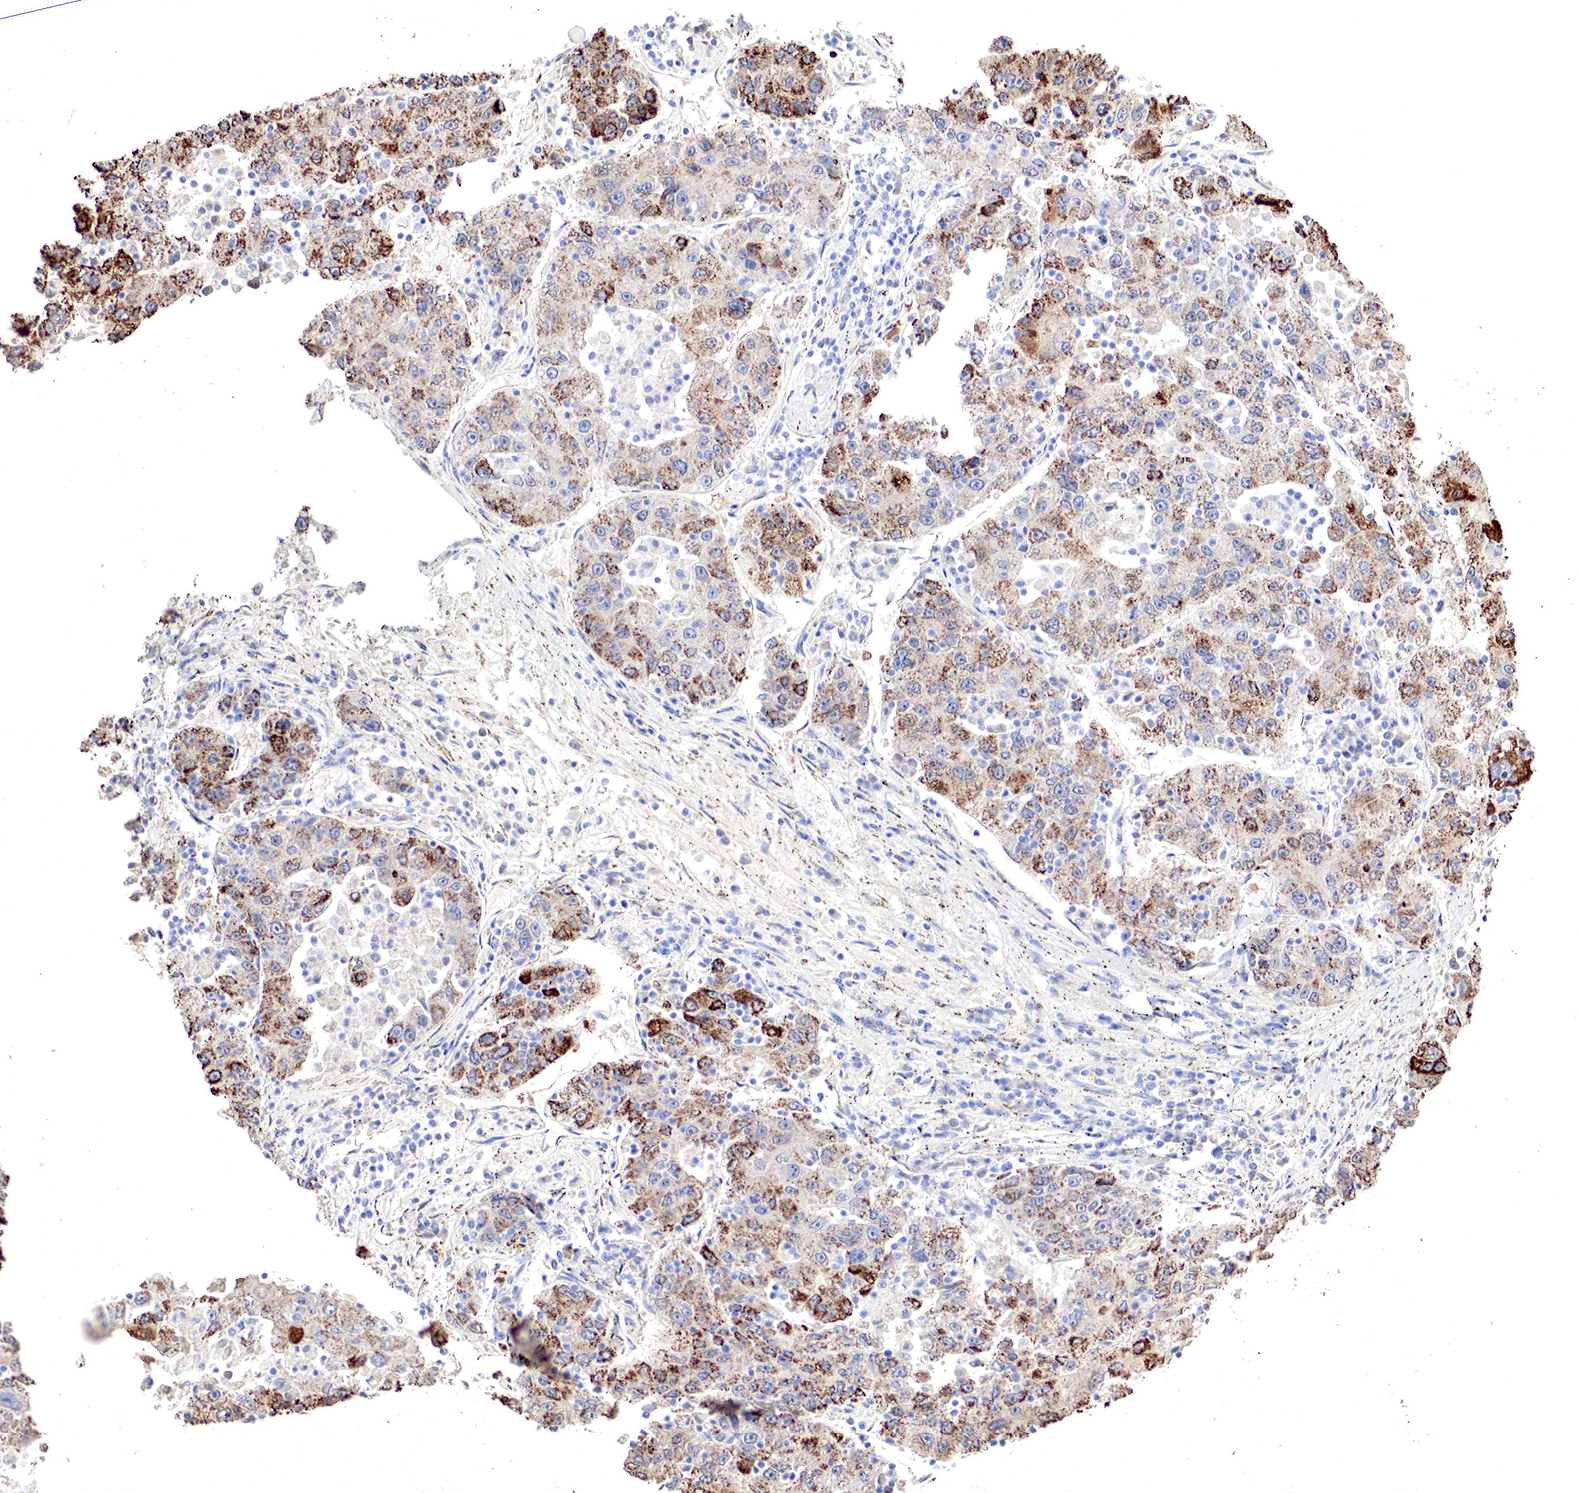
{"staining": {"intensity": "strong", "quantity": "25%-75%", "location": "cytoplasmic/membranous"}, "tissue": "liver cancer", "cell_type": "Tumor cells", "image_type": "cancer", "snomed": [{"axis": "morphology", "description": "Carcinoma, Hepatocellular, NOS"}, {"axis": "topography", "description": "Liver"}], "caption": "Strong cytoplasmic/membranous positivity for a protein is present in approximately 25%-75% of tumor cells of liver hepatocellular carcinoma using immunohistochemistry (IHC).", "gene": "OTC", "patient": {"sex": "male", "age": 49}}